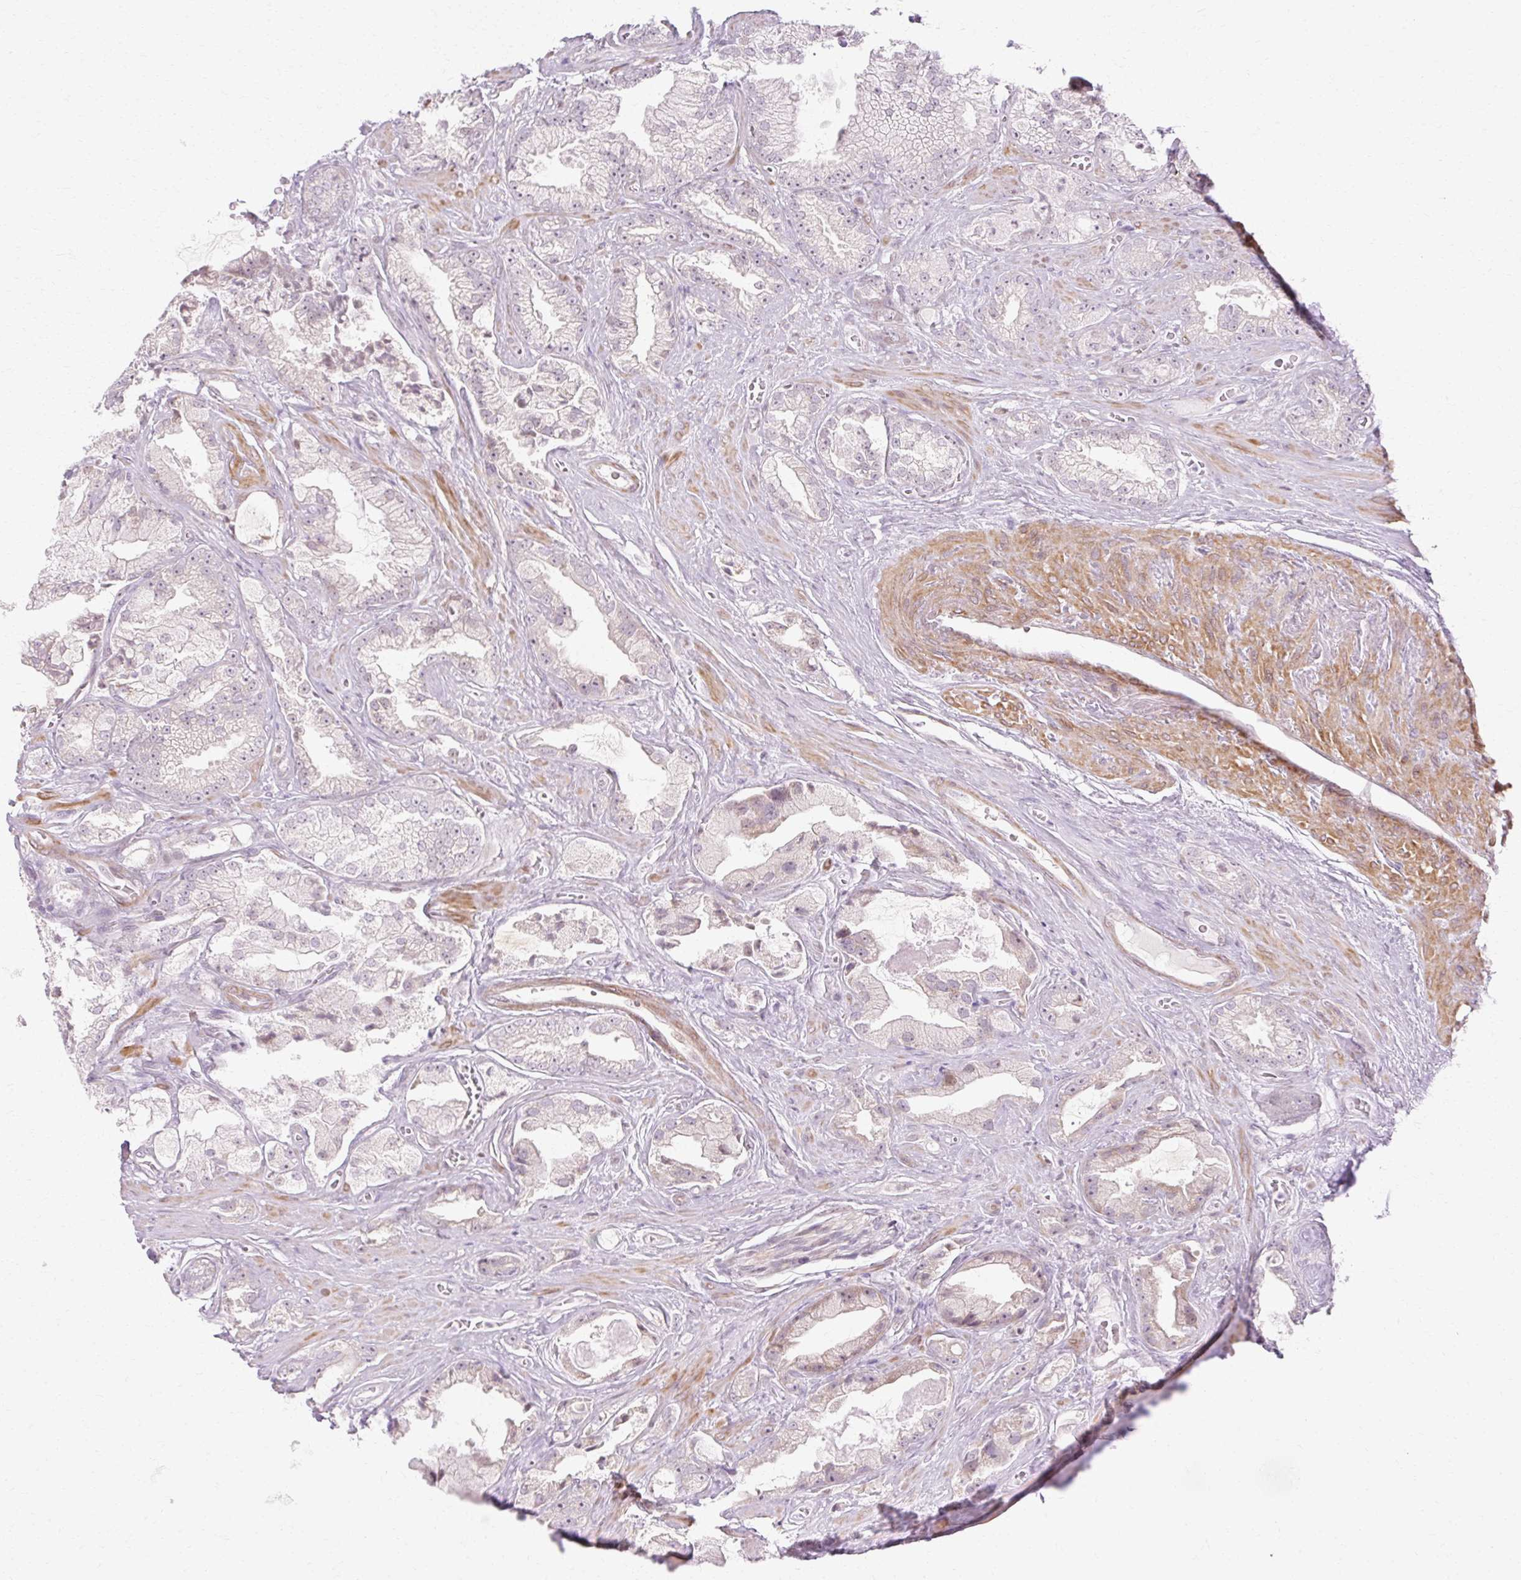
{"staining": {"intensity": "negative", "quantity": "none", "location": "none"}, "tissue": "prostate cancer", "cell_type": "Tumor cells", "image_type": "cancer", "snomed": [{"axis": "morphology", "description": "Adenocarcinoma, High grade"}, {"axis": "topography", "description": "Prostate"}], "caption": "A micrograph of prostate cancer (high-grade adenocarcinoma) stained for a protein displays no brown staining in tumor cells.", "gene": "C3orf49", "patient": {"sex": "male", "age": 68}}